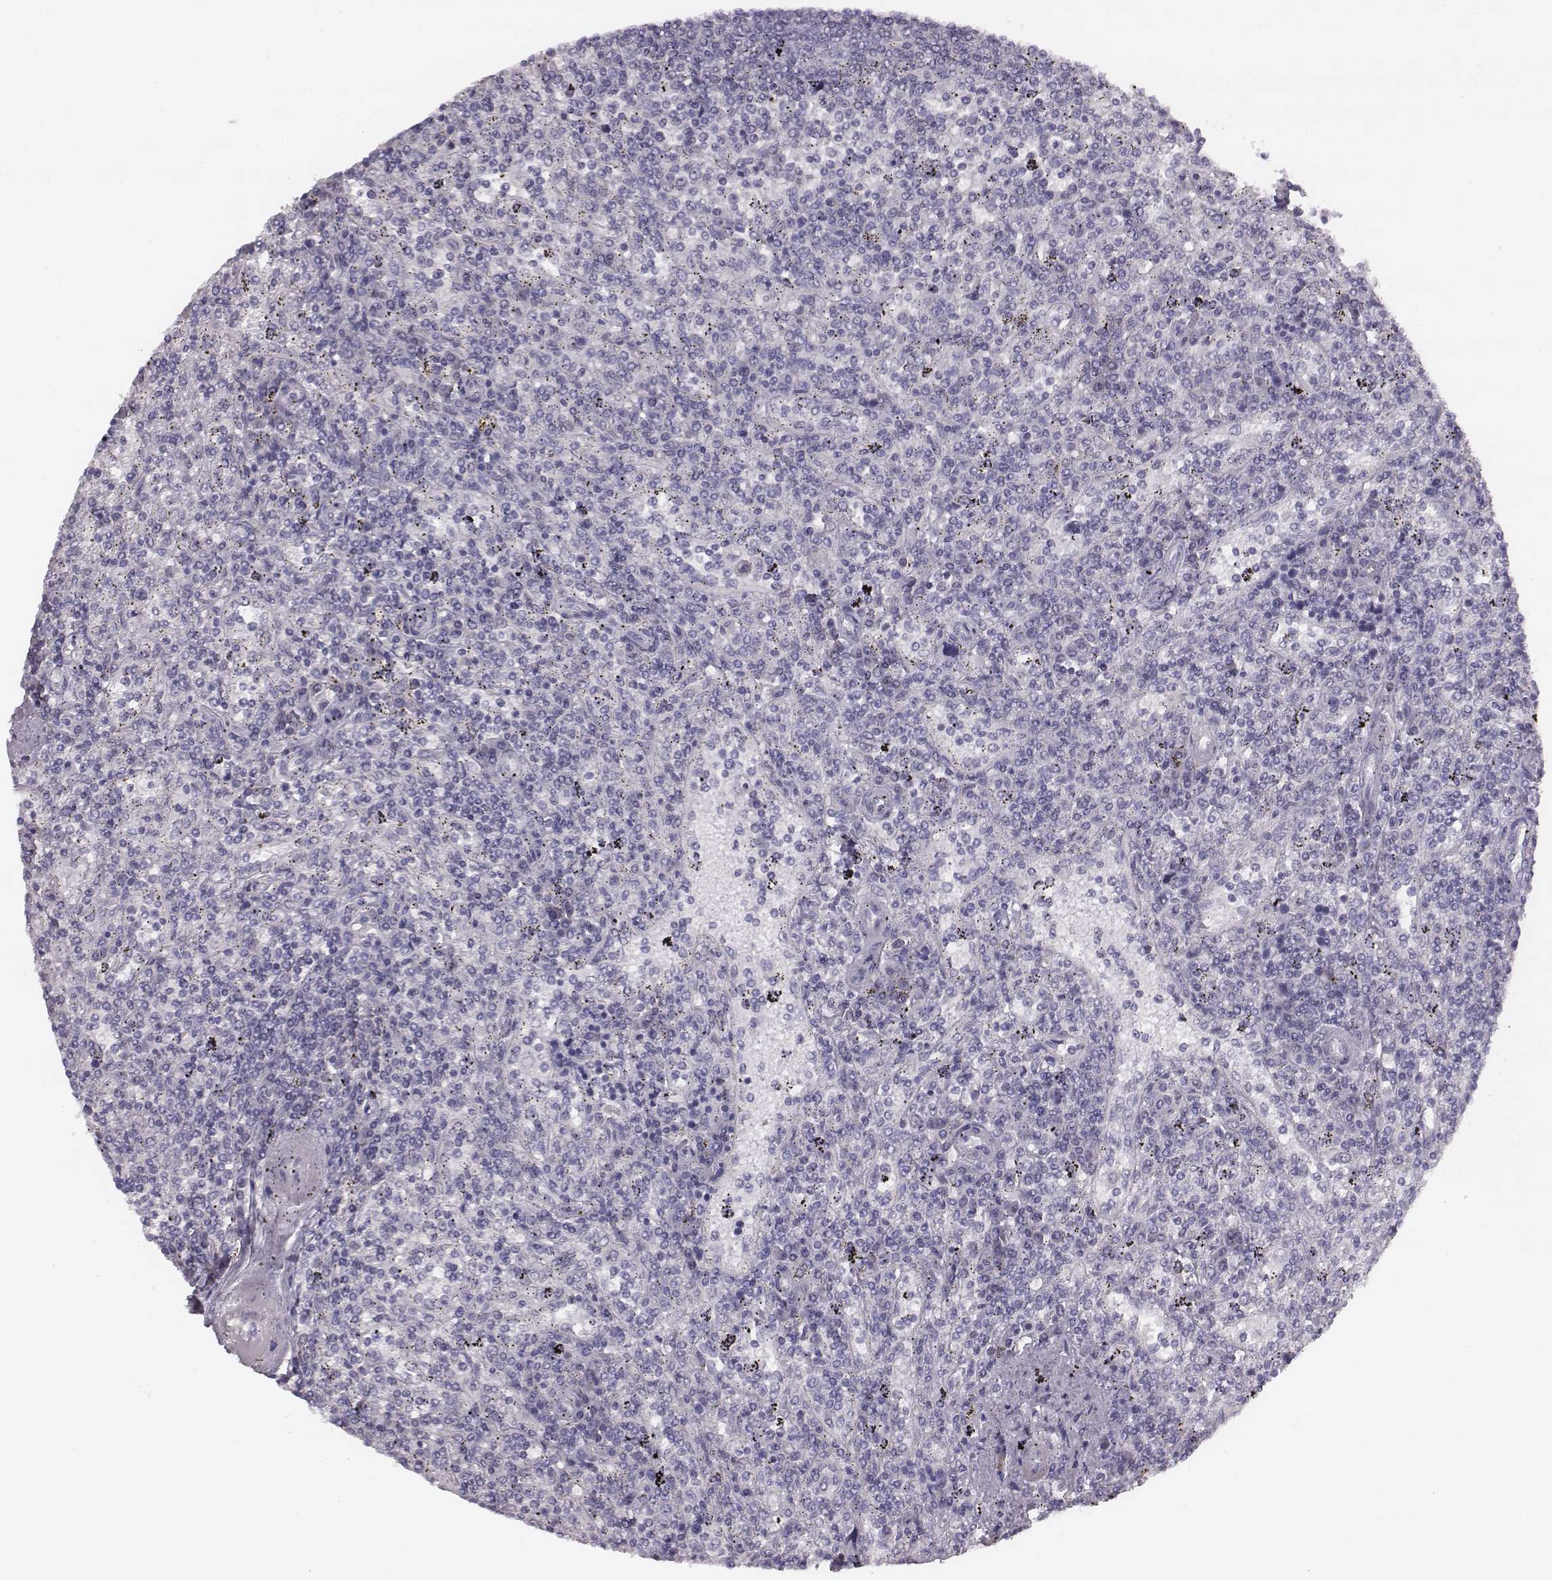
{"staining": {"intensity": "negative", "quantity": "none", "location": "none"}, "tissue": "lymphoma", "cell_type": "Tumor cells", "image_type": "cancer", "snomed": [{"axis": "morphology", "description": "Malignant lymphoma, non-Hodgkin's type, Low grade"}, {"axis": "topography", "description": "Spleen"}], "caption": "IHC micrograph of neoplastic tissue: malignant lymphoma, non-Hodgkin's type (low-grade) stained with DAB (3,3'-diaminobenzidine) reveals no significant protein positivity in tumor cells.", "gene": "PDE8B", "patient": {"sex": "male", "age": 62}}